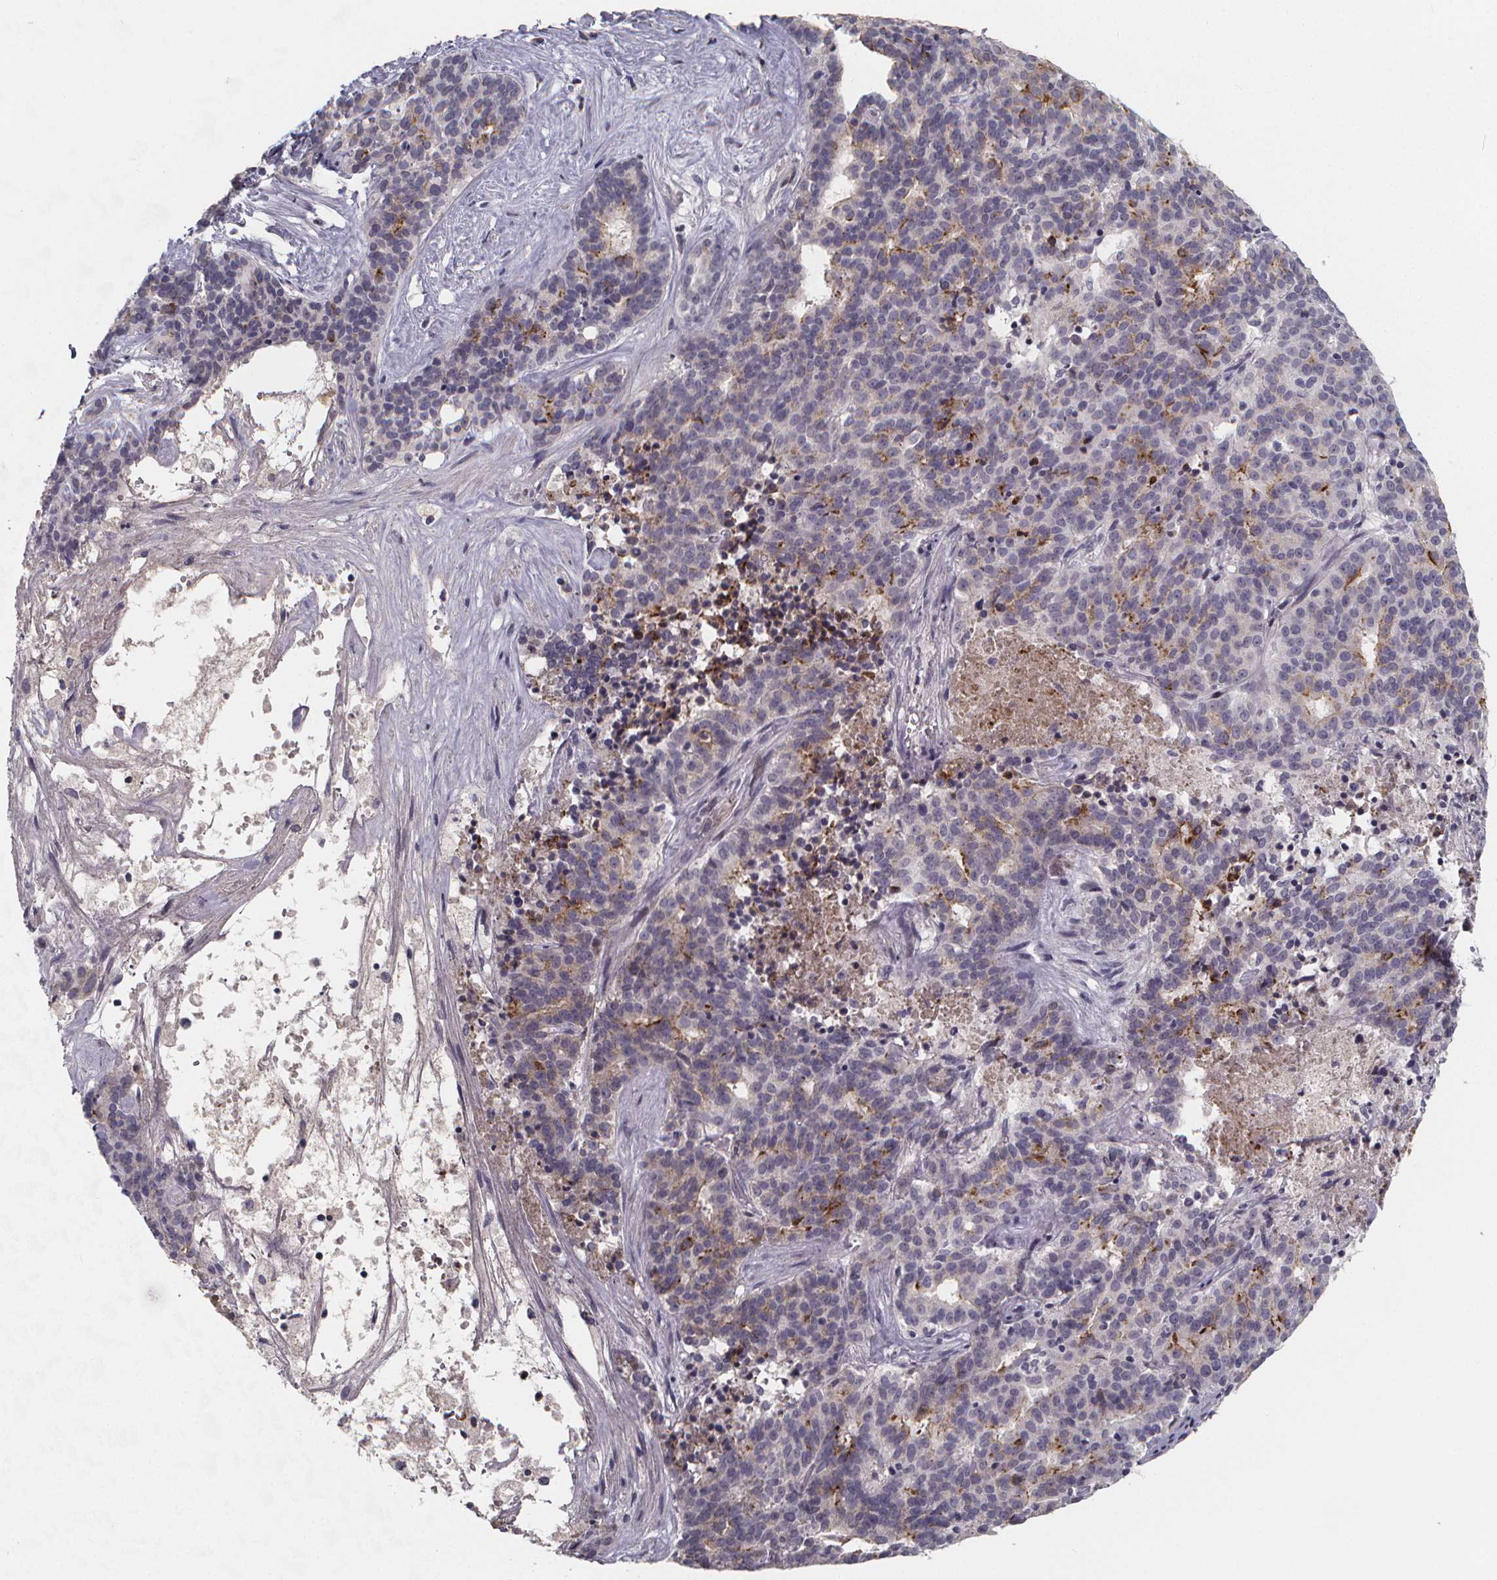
{"staining": {"intensity": "strong", "quantity": "<25%", "location": "cytoplasmic/membranous"}, "tissue": "liver cancer", "cell_type": "Tumor cells", "image_type": "cancer", "snomed": [{"axis": "morphology", "description": "Cholangiocarcinoma"}, {"axis": "topography", "description": "Liver"}], "caption": "Human liver cancer (cholangiocarcinoma) stained with a protein marker reveals strong staining in tumor cells.", "gene": "AGT", "patient": {"sex": "female", "age": 47}}